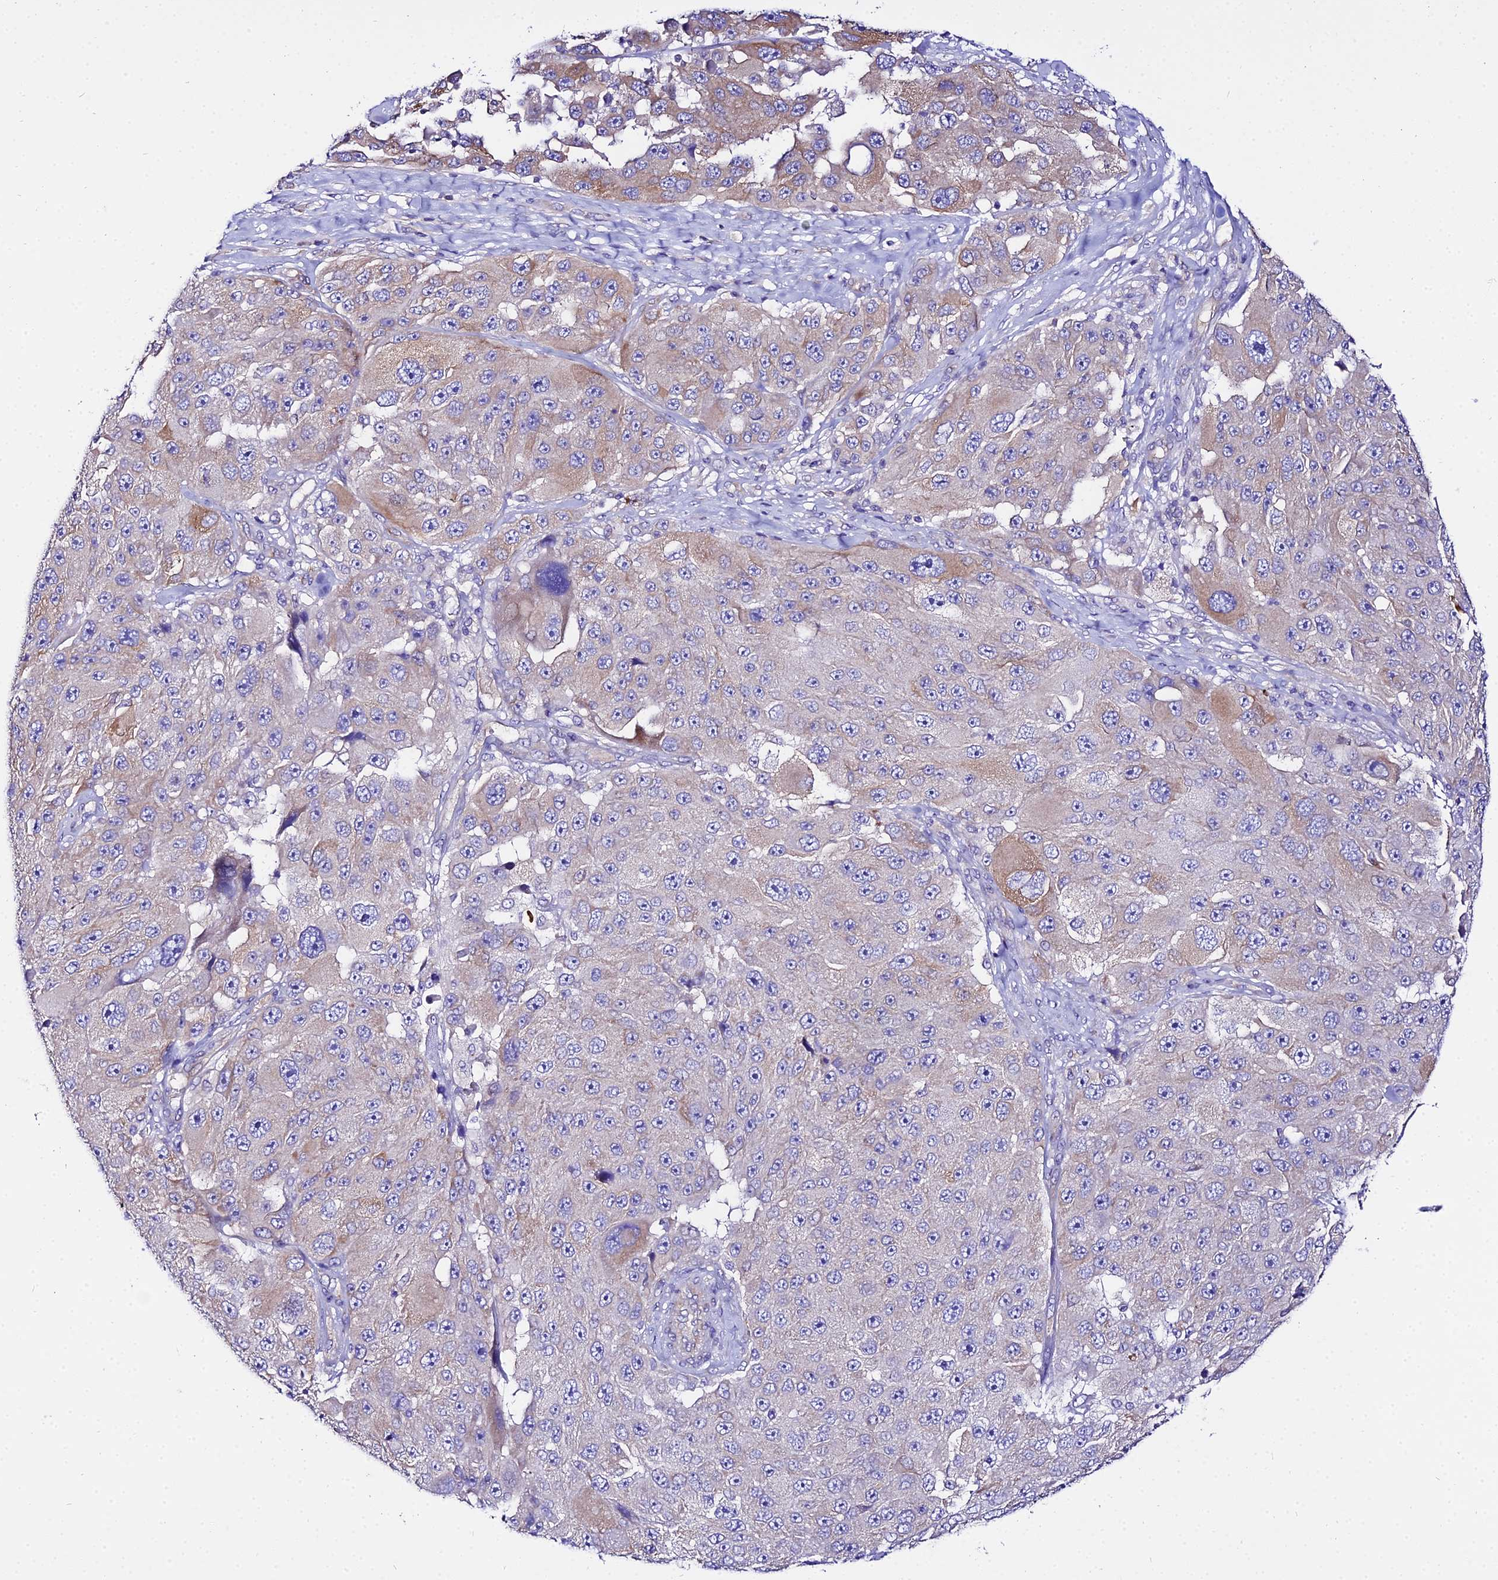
{"staining": {"intensity": "weak", "quantity": "<25%", "location": "cytoplasmic/membranous"}, "tissue": "melanoma", "cell_type": "Tumor cells", "image_type": "cancer", "snomed": [{"axis": "morphology", "description": "Malignant melanoma, Metastatic site"}, {"axis": "topography", "description": "Lymph node"}], "caption": "An immunohistochemistry micrograph of malignant melanoma (metastatic site) is shown. There is no staining in tumor cells of malignant melanoma (metastatic site).", "gene": "TUBA3D", "patient": {"sex": "male", "age": 62}}